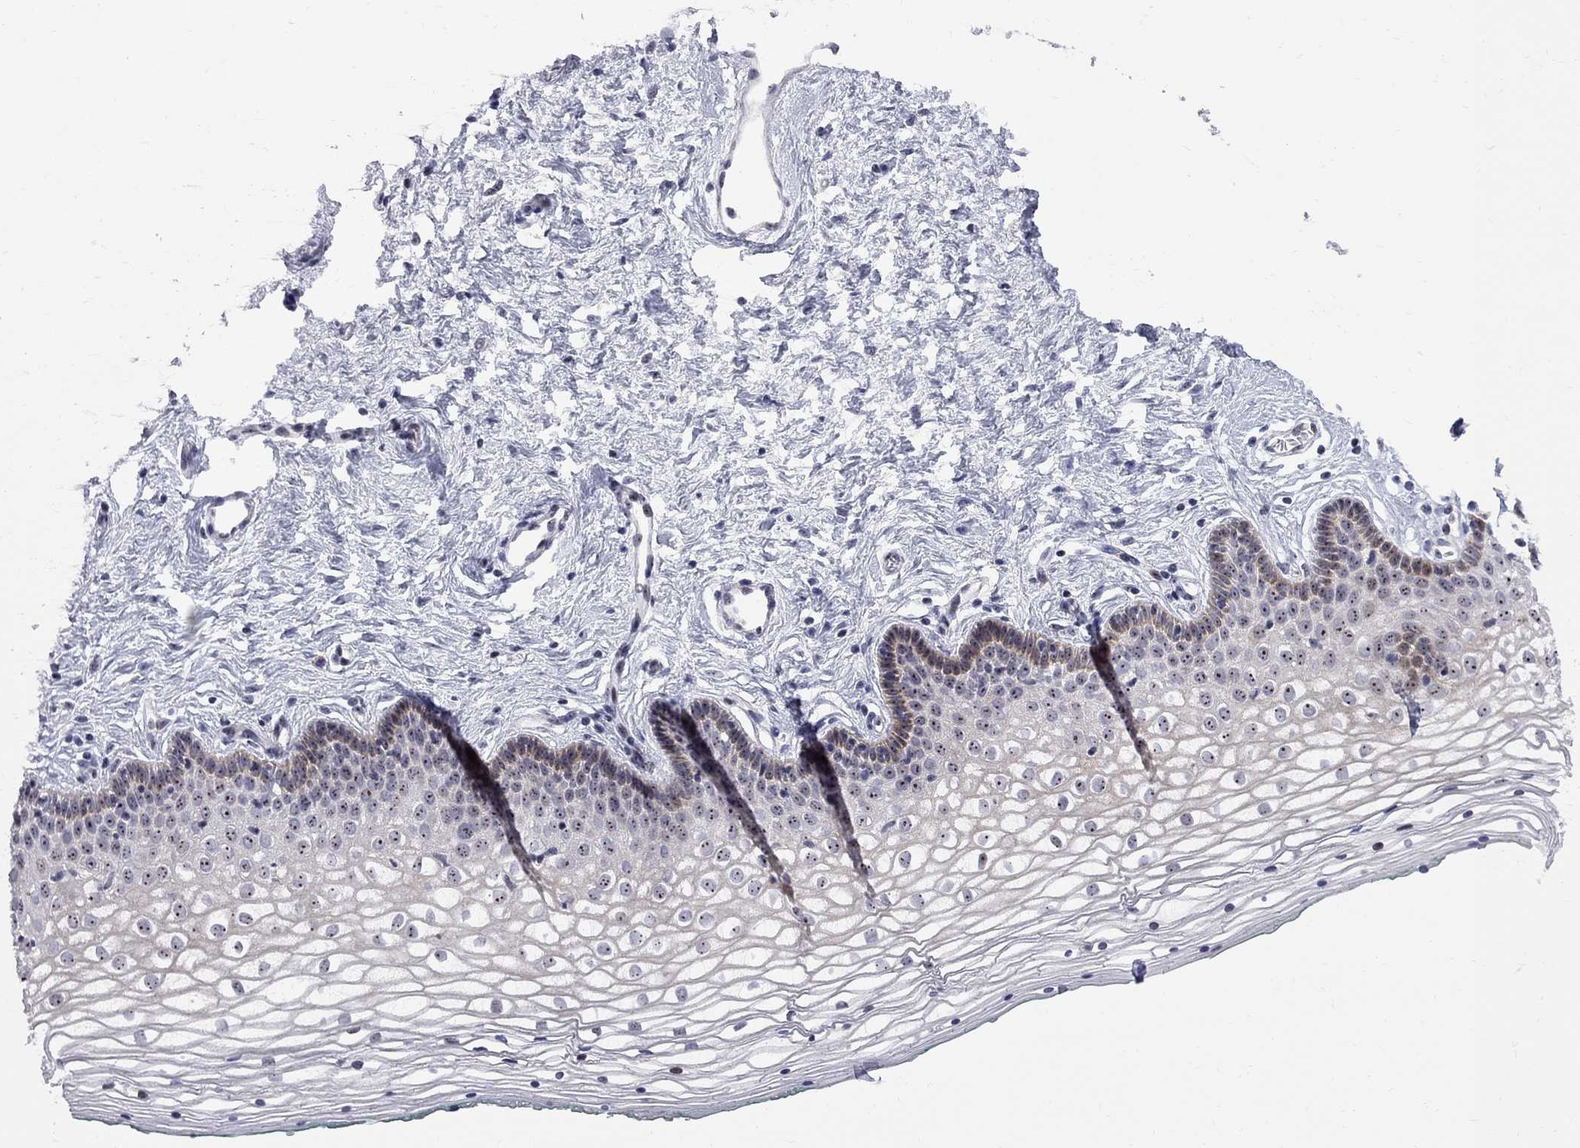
{"staining": {"intensity": "weak", "quantity": "25%-75%", "location": "nuclear"}, "tissue": "vagina", "cell_type": "Squamous epithelial cells", "image_type": "normal", "snomed": [{"axis": "morphology", "description": "Normal tissue, NOS"}, {"axis": "topography", "description": "Vagina"}], "caption": "Weak nuclear protein expression is present in approximately 25%-75% of squamous epithelial cells in vagina.", "gene": "DHX33", "patient": {"sex": "female", "age": 36}}